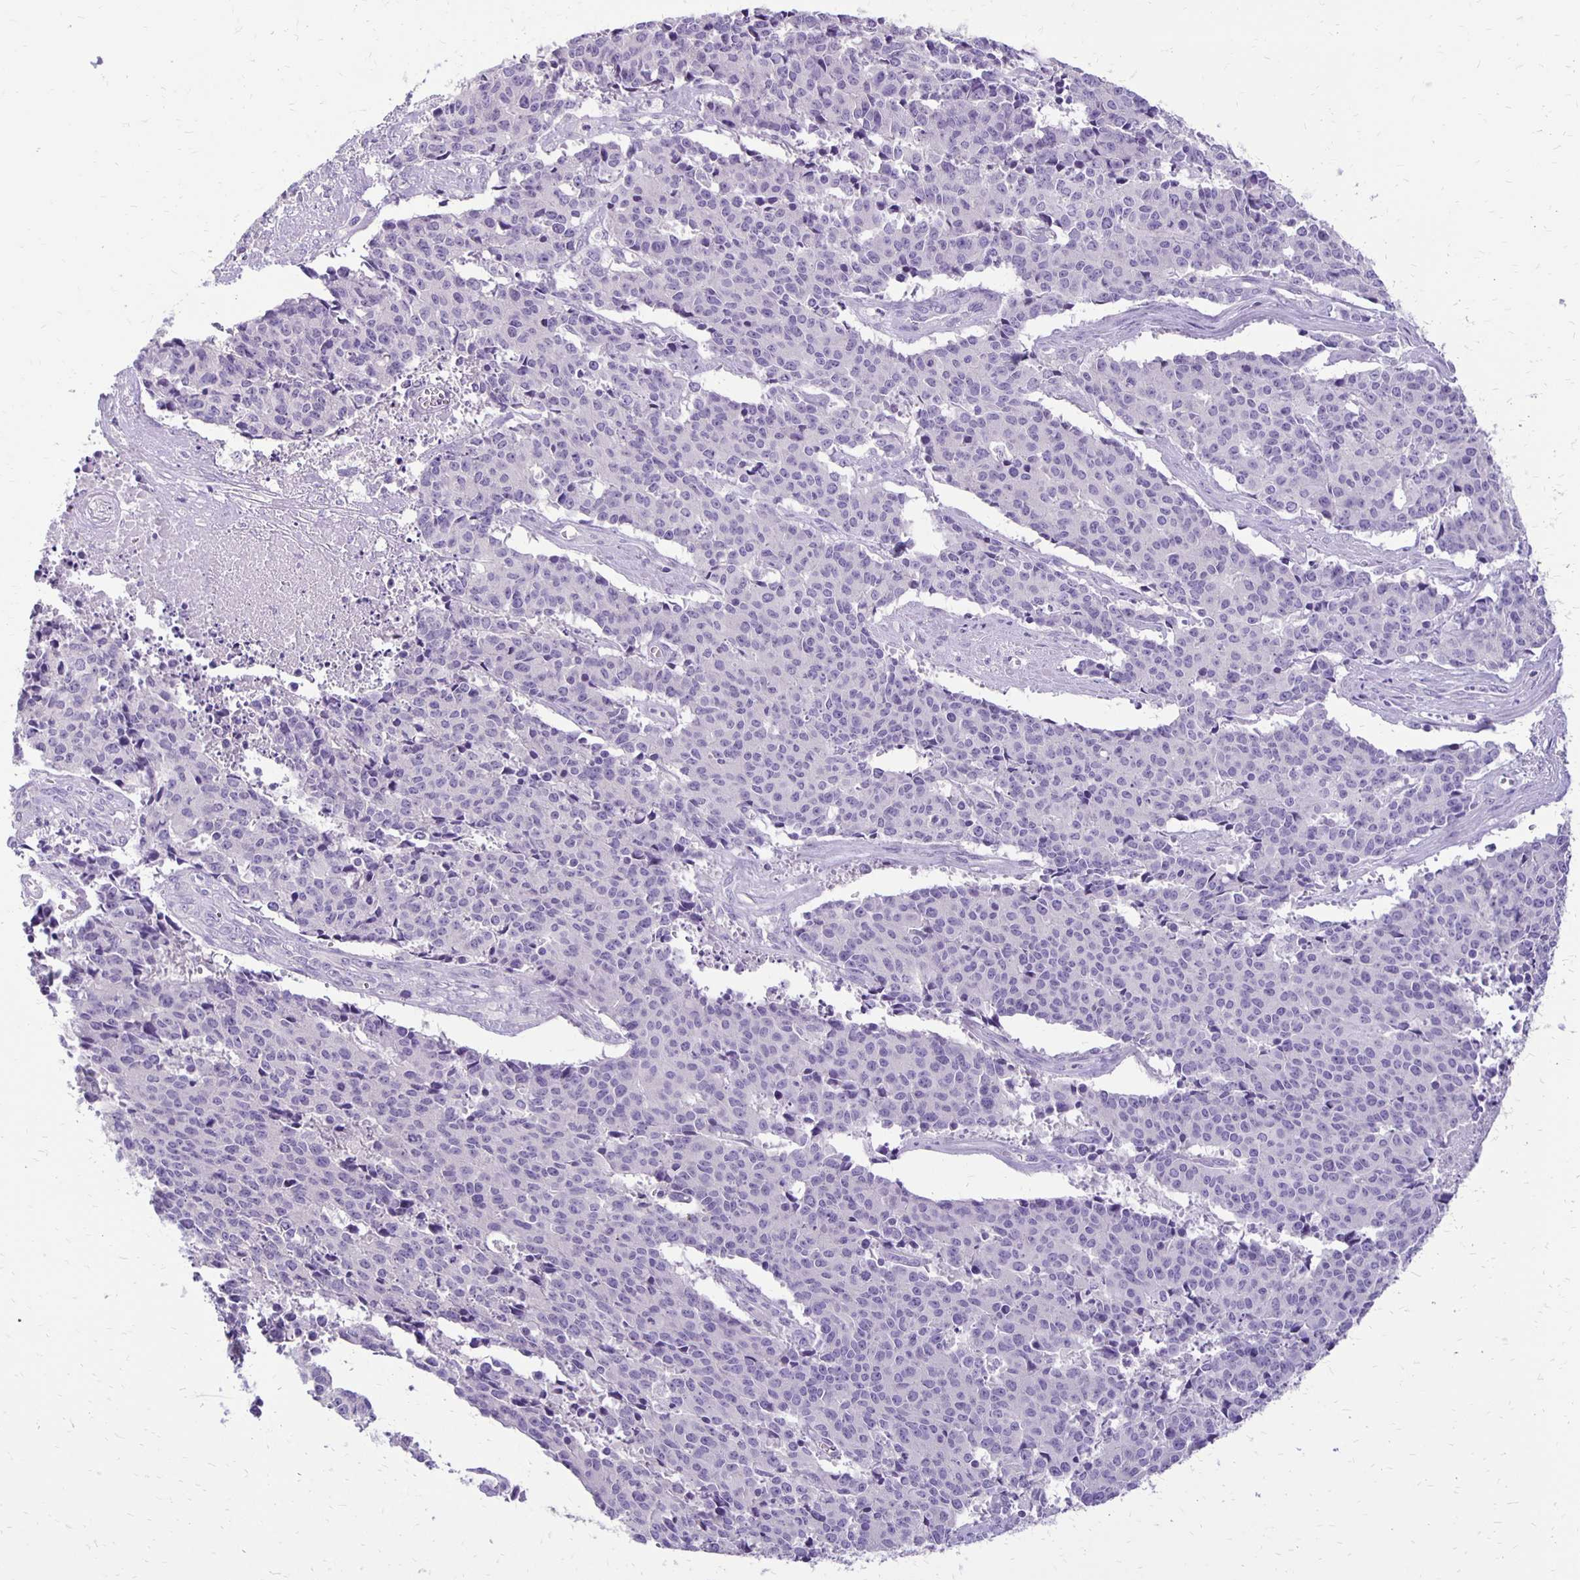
{"staining": {"intensity": "negative", "quantity": "none", "location": "none"}, "tissue": "cervical cancer", "cell_type": "Tumor cells", "image_type": "cancer", "snomed": [{"axis": "morphology", "description": "Squamous cell carcinoma, NOS"}, {"axis": "topography", "description": "Cervix"}], "caption": "A micrograph of human cervical cancer is negative for staining in tumor cells.", "gene": "ANKRD45", "patient": {"sex": "female", "age": 28}}